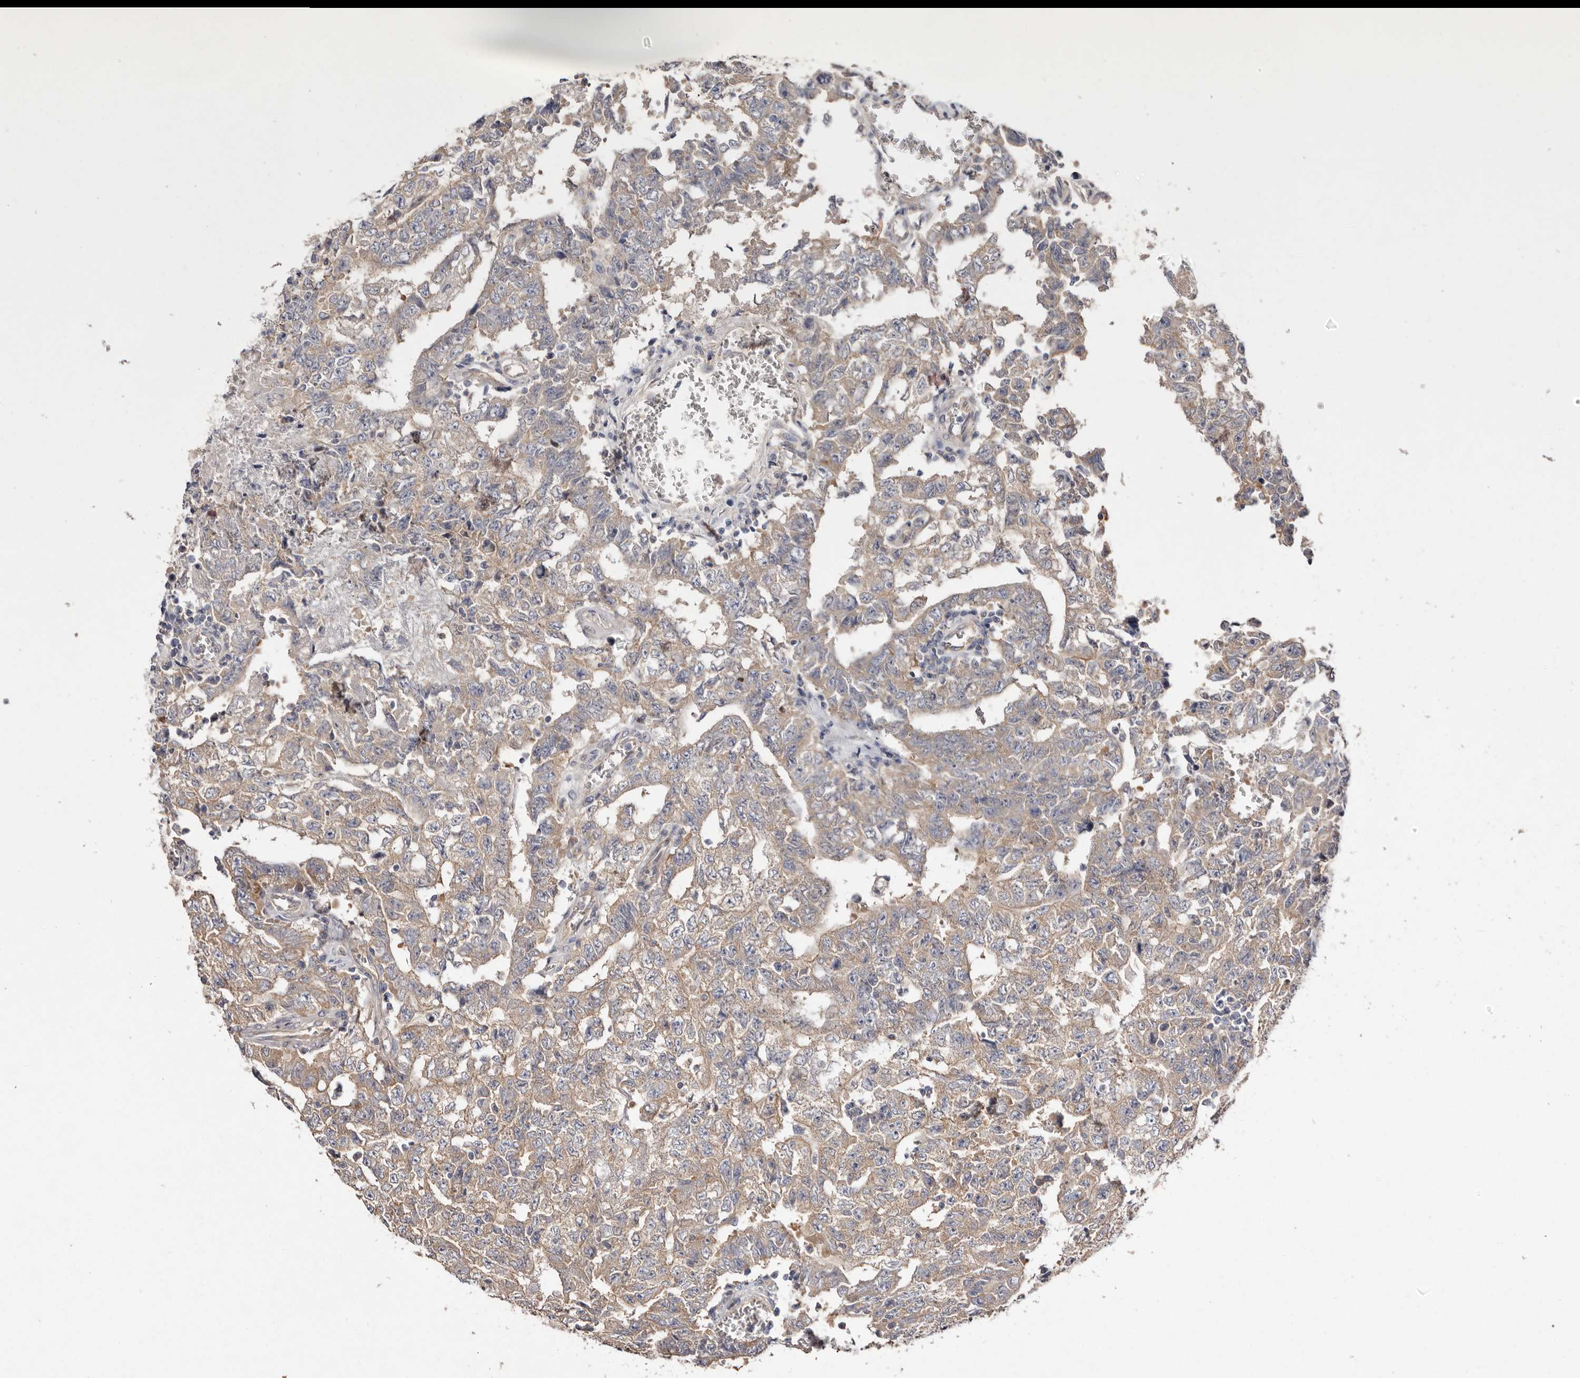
{"staining": {"intensity": "weak", "quantity": ">75%", "location": "cytoplasmic/membranous"}, "tissue": "testis cancer", "cell_type": "Tumor cells", "image_type": "cancer", "snomed": [{"axis": "morphology", "description": "Carcinoma, Embryonal, NOS"}, {"axis": "topography", "description": "Testis"}], "caption": "Immunohistochemistry (IHC) histopathology image of human embryonal carcinoma (testis) stained for a protein (brown), which demonstrates low levels of weak cytoplasmic/membranous expression in approximately >75% of tumor cells.", "gene": "FAM167B", "patient": {"sex": "male", "age": 26}}